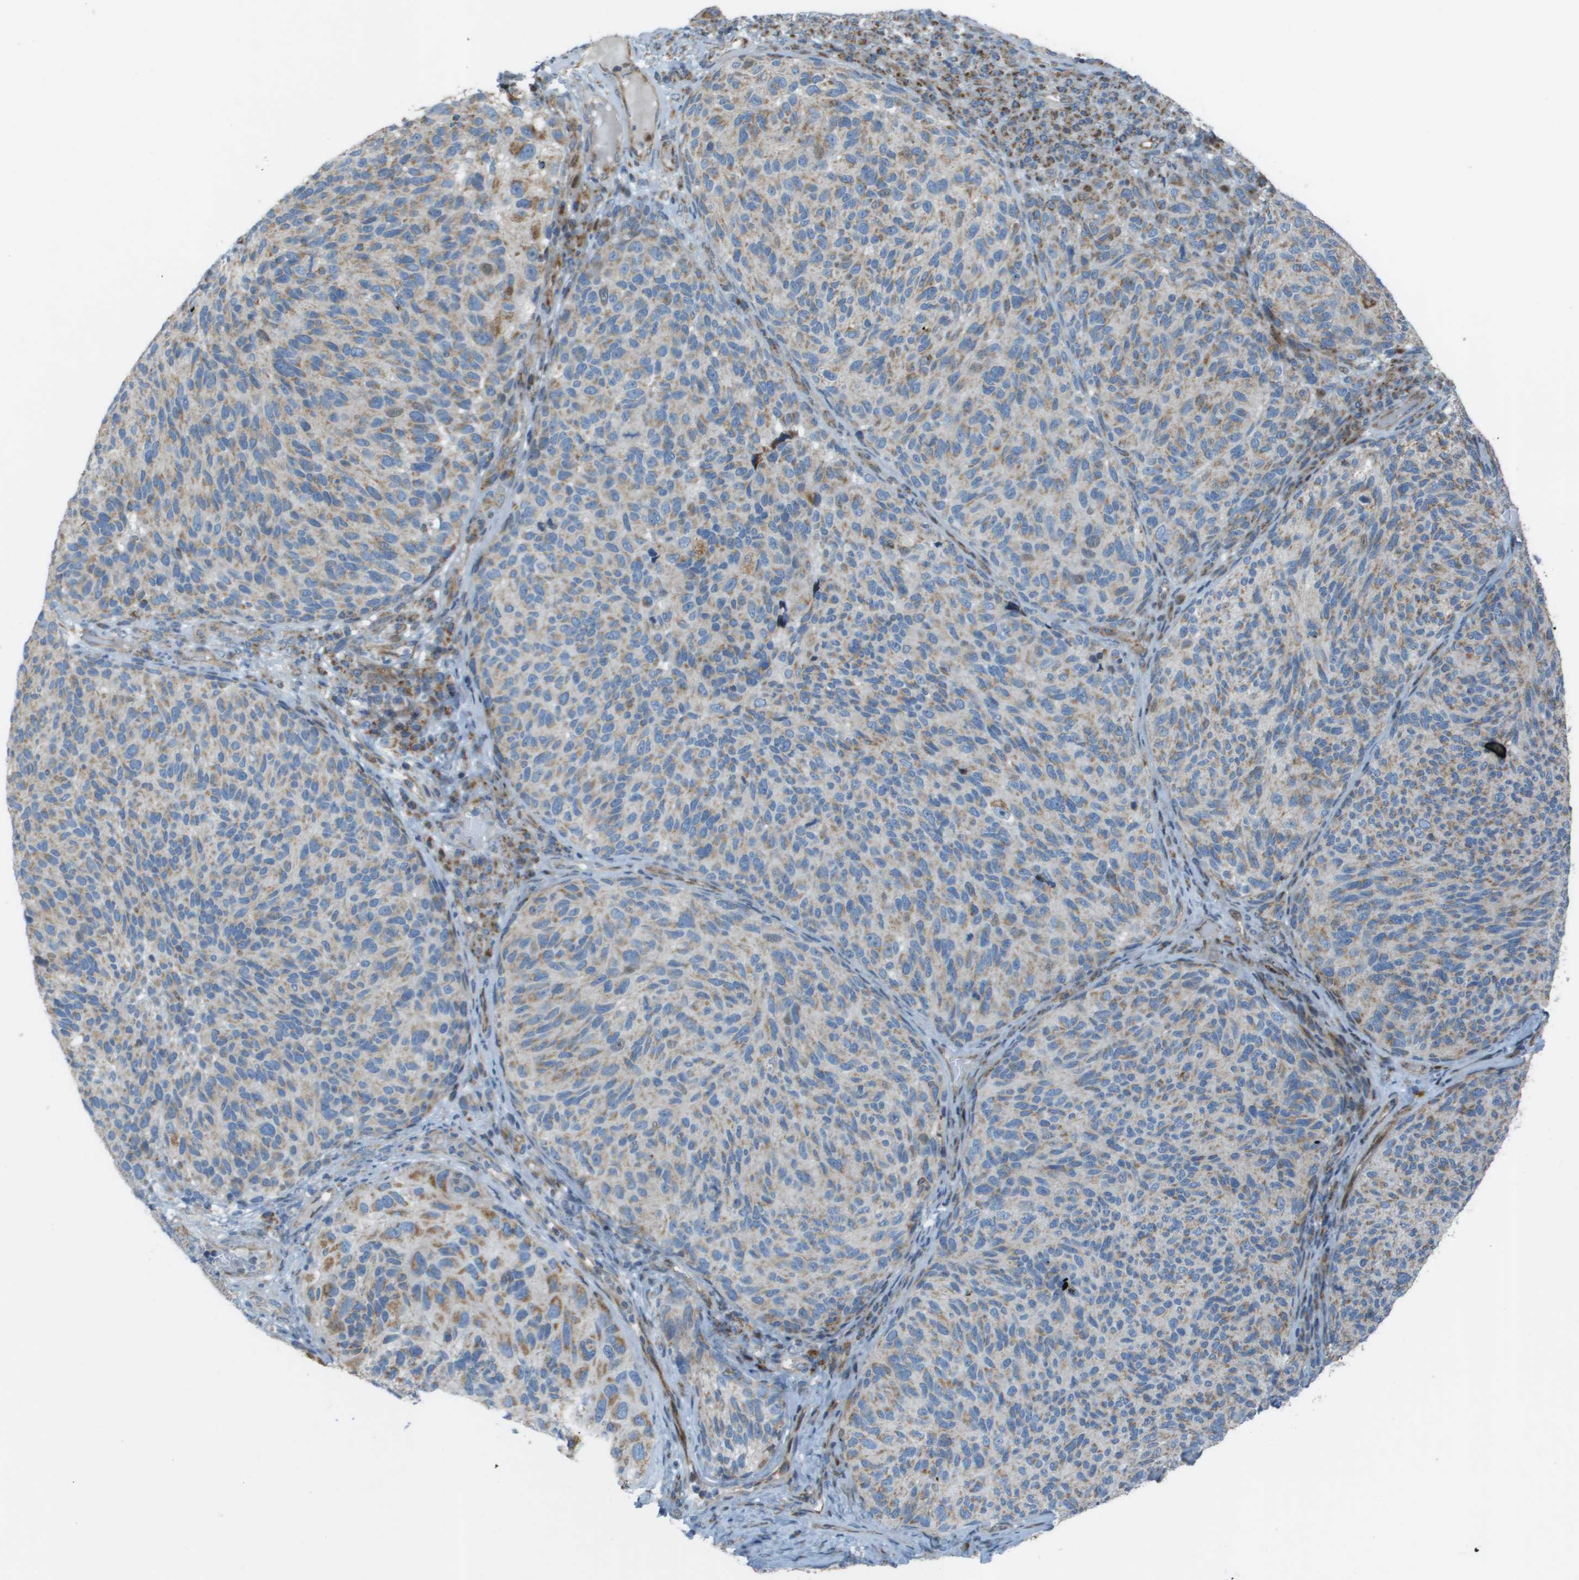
{"staining": {"intensity": "weak", "quantity": ">75%", "location": "cytoplasmic/membranous"}, "tissue": "melanoma", "cell_type": "Tumor cells", "image_type": "cancer", "snomed": [{"axis": "morphology", "description": "Malignant melanoma, NOS"}, {"axis": "topography", "description": "Skin"}], "caption": "Protein analysis of malignant melanoma tissue exhibits weak cytoplasmic/membranous staining in about >75% of tumor cells. The staining was performed using DAB (3,3'-diaminobenzidine) to visualize the protein expression in brown, while the nuclei were stained in blue with hematoxylin (Magnification: 20x).", "gene": "MGAT3", "patient": {"sex": "female", "age": 73}}